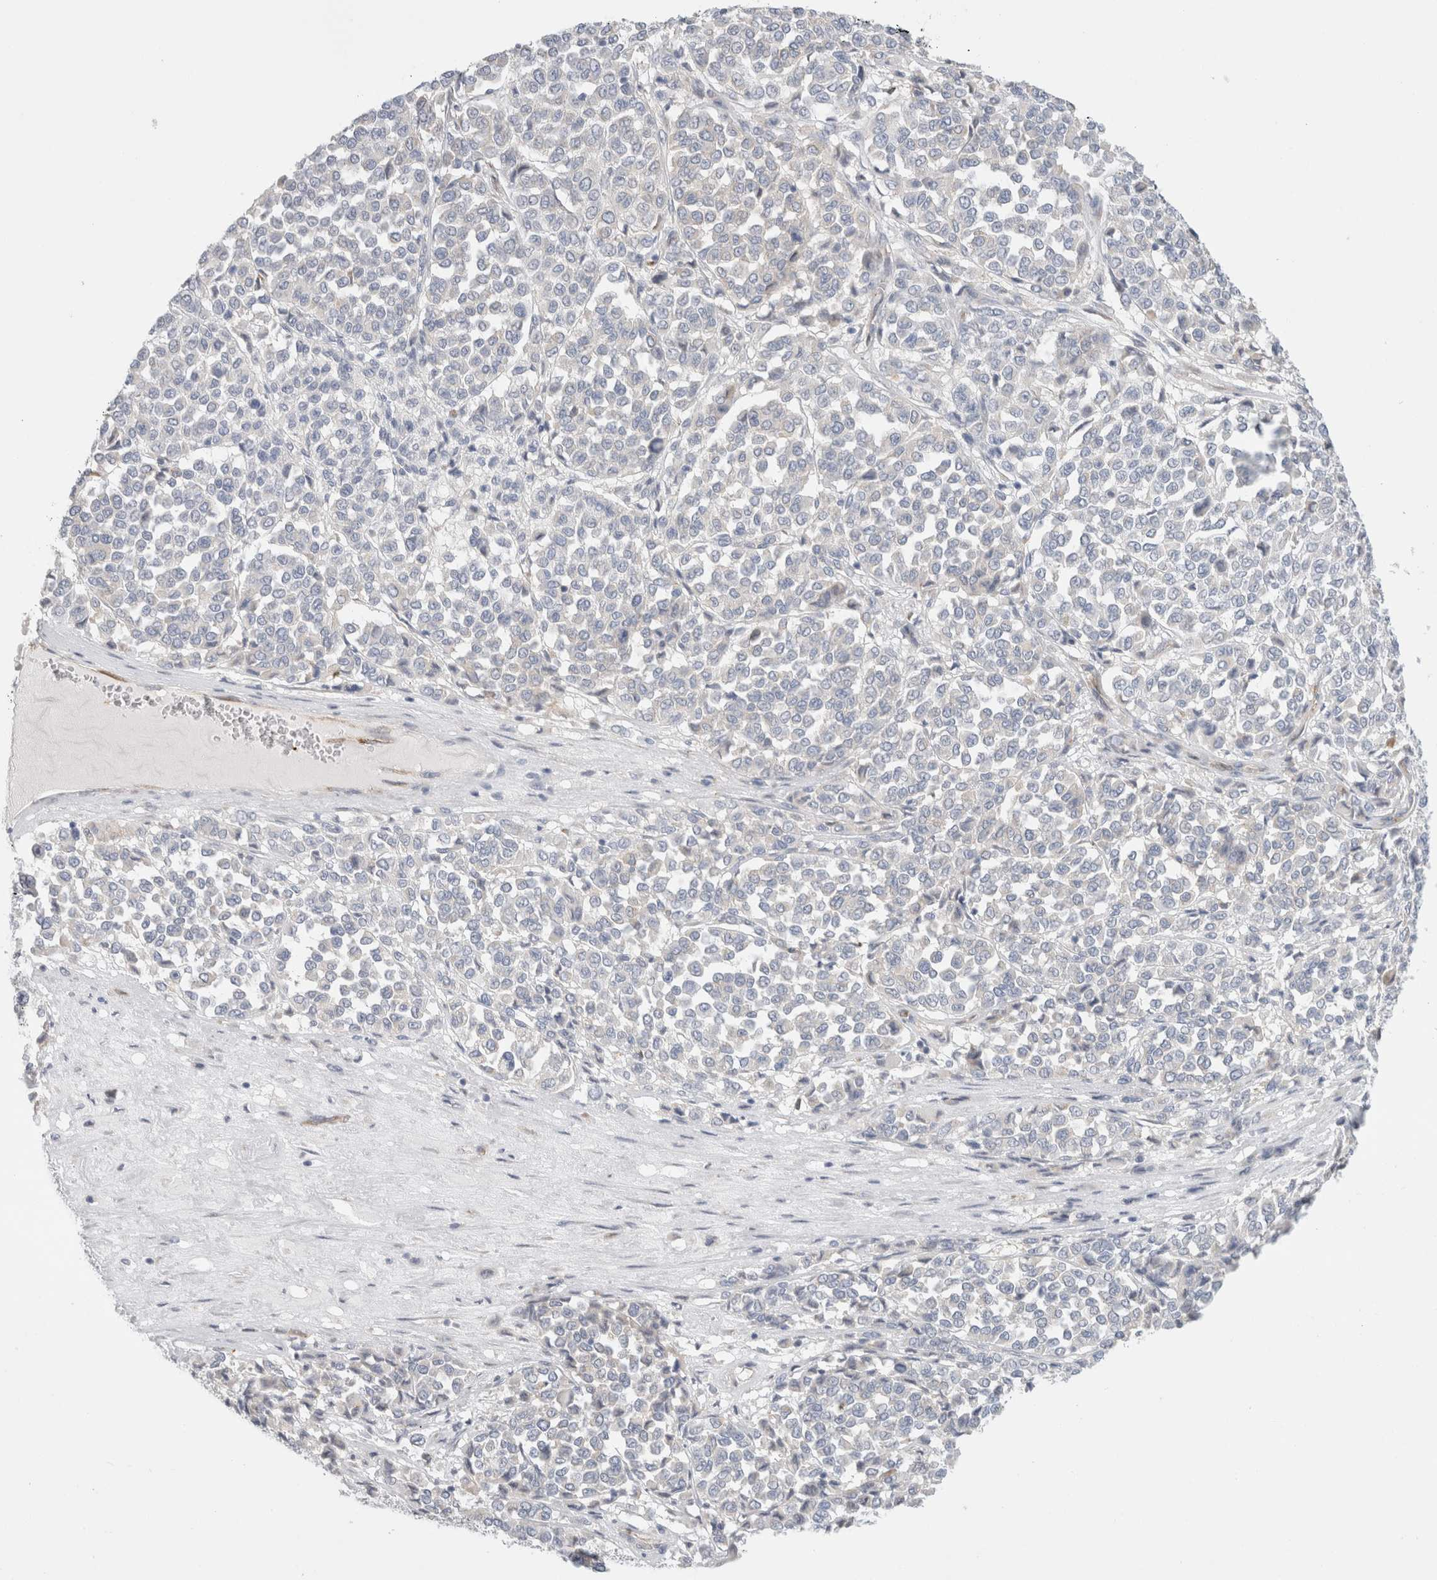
{"staining": {"intensity": "negative", "quantity": "none", "location": "none"}, "tissue": "melanoma", "cell_type": "Tumor cells", "image_type": "cancer", "snomed": [{"axis": "morphology", "description": "Malignant melanoma, Metastatic site"}, {"axis": "topography", "description": "Pancreas"}], "caption": "Human malignant melanoma (metastatic site) stained for a protein using IHC exhibits no staining in tumor cells.", "gene": "CSK", "patient": {"sex": "female", "age": 30}}